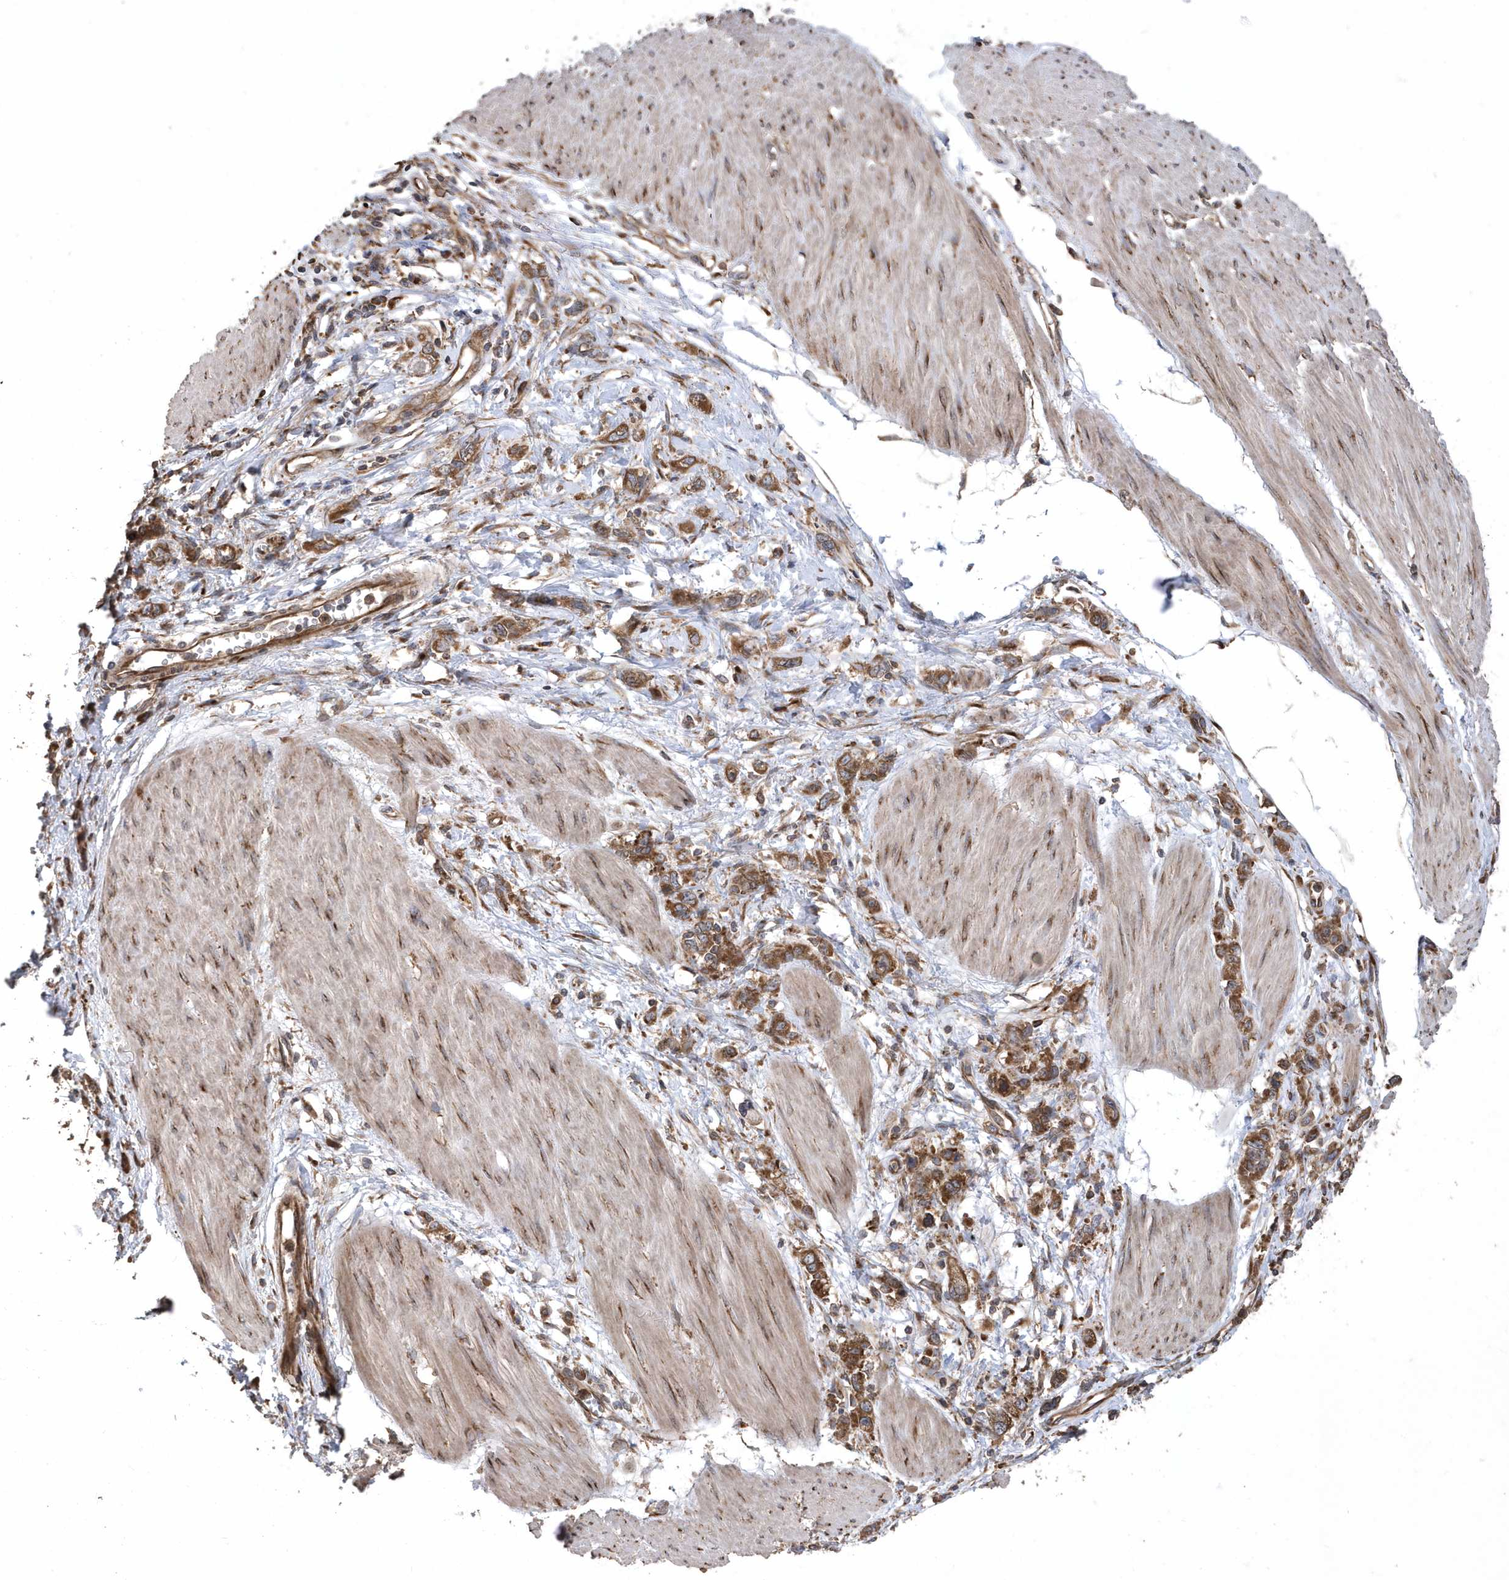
{"staining": {"intensity": "moderate", "quantity": ">75%", "location": "cytoplasmic/membranous"}, "tissue": "stomach cancer", "cell_type": "Tumor cells", "image_type": "cancer", "snomed": [{"axis": "morphology", "description": "Adenocarcinoma, NOS"}, {"axis": "topography", "description": "Stomach"}], "caption": "IHC image of neoplastic tissue: adenocarcinoma (stomach) stained using IHC reveals medium levels of moderate protein expression localized specifically in the cytoplasmic/membranous of tumor cells, appearing as a cytoplasmic/membranous brown color.", "gene": "WASHC5", "patient": {"sex": "female", "age": 76}}